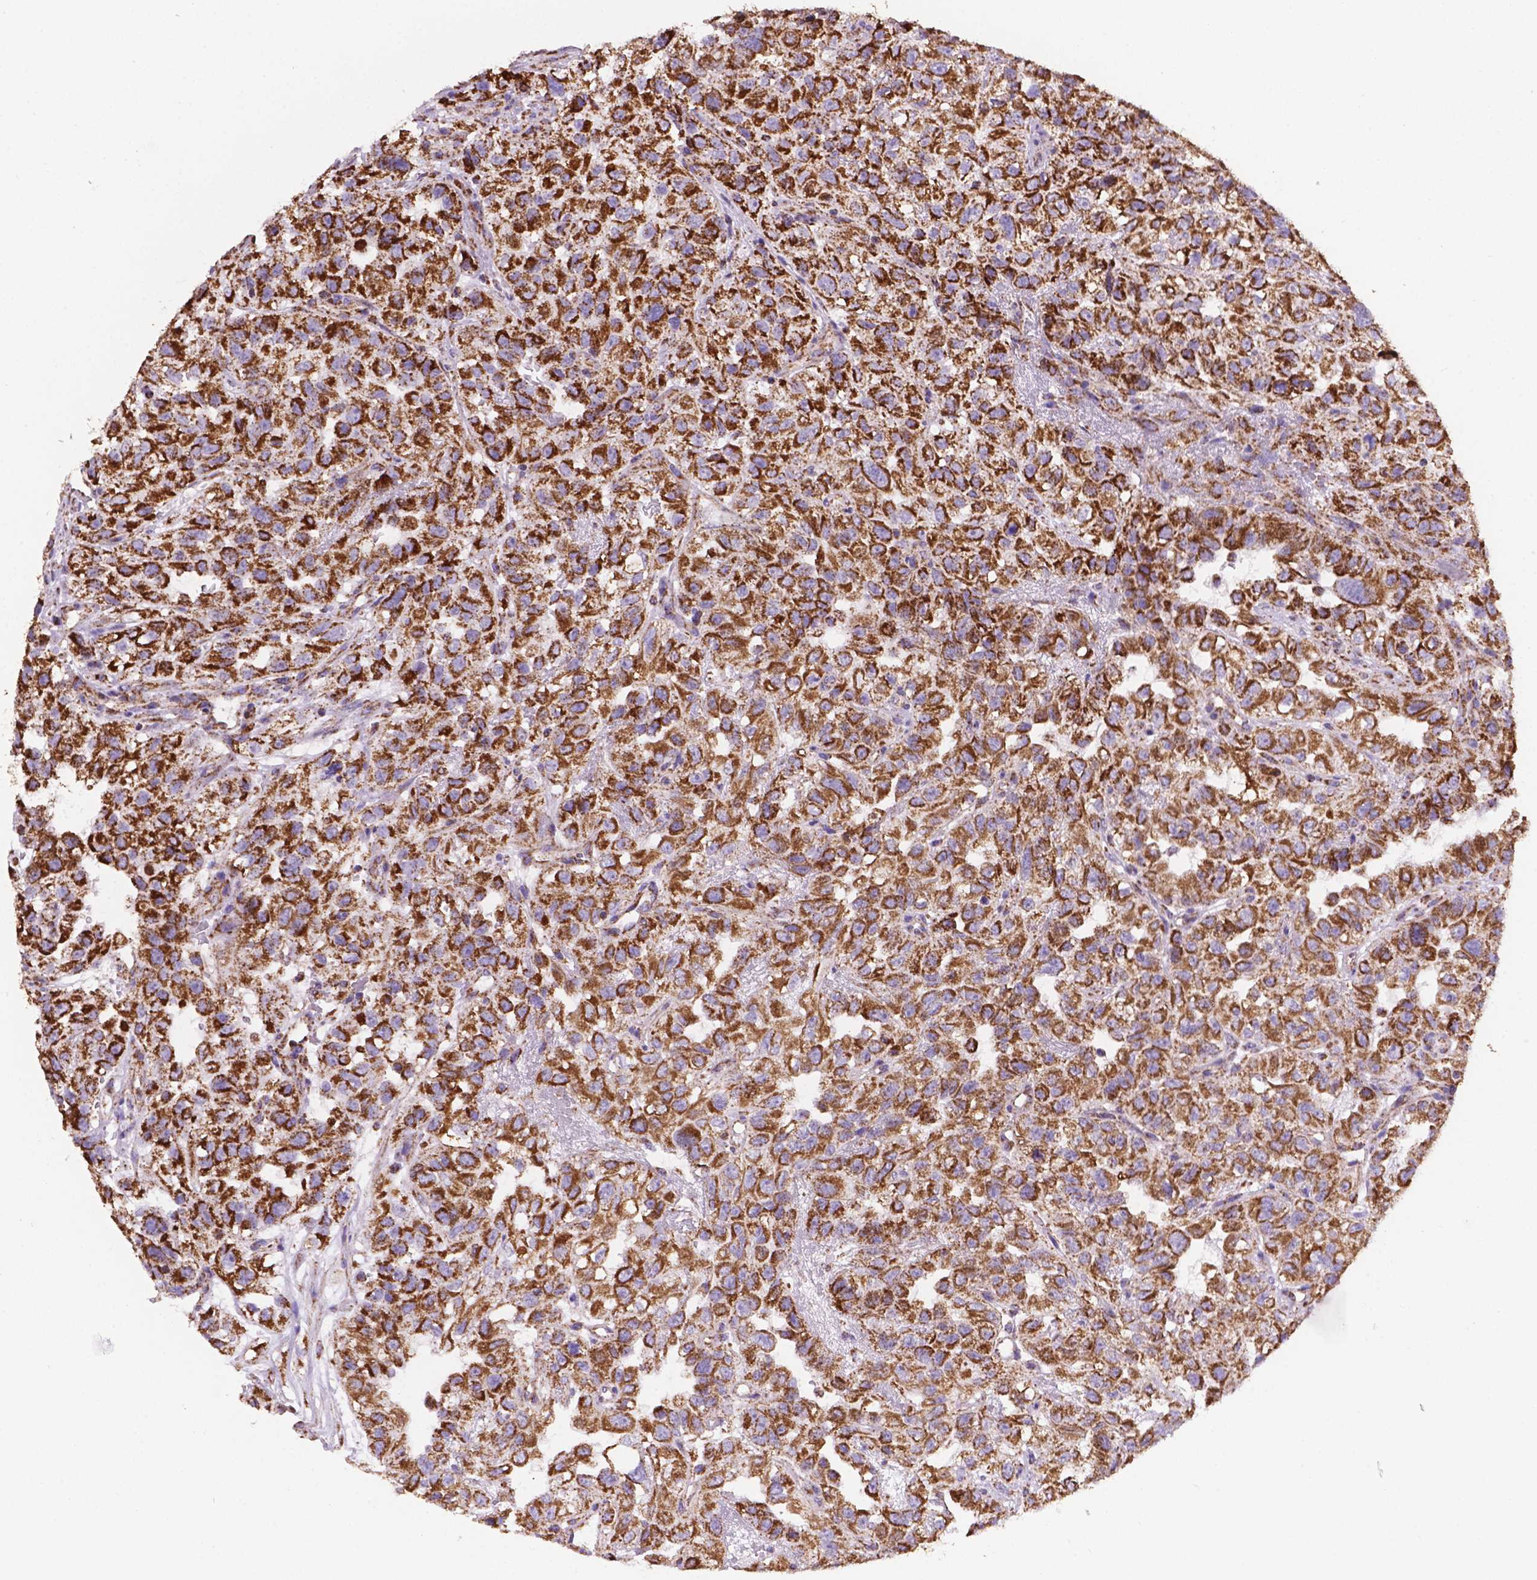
{"staining": {"intensity": "strong", "quantity": ">75%", "location": "cytoplasmic/membranous"}, "tissue": "renal cancer", "cell_type": "Tumor cells", "image_type": "cancer", "snomed": [{"axis": "morphology", "description": "Adenocarcinoma, NOS"}, {"axis": "topography", "description": "Kidney"}], "caption": "Protein analysis of renal adenocarcinoma tissue reveals strong cytoplasmic/membranous positivity in approximately >75% of tumor cells.", "gene": "HSPD1", "patient": {"sex": "male", "age": 64}}